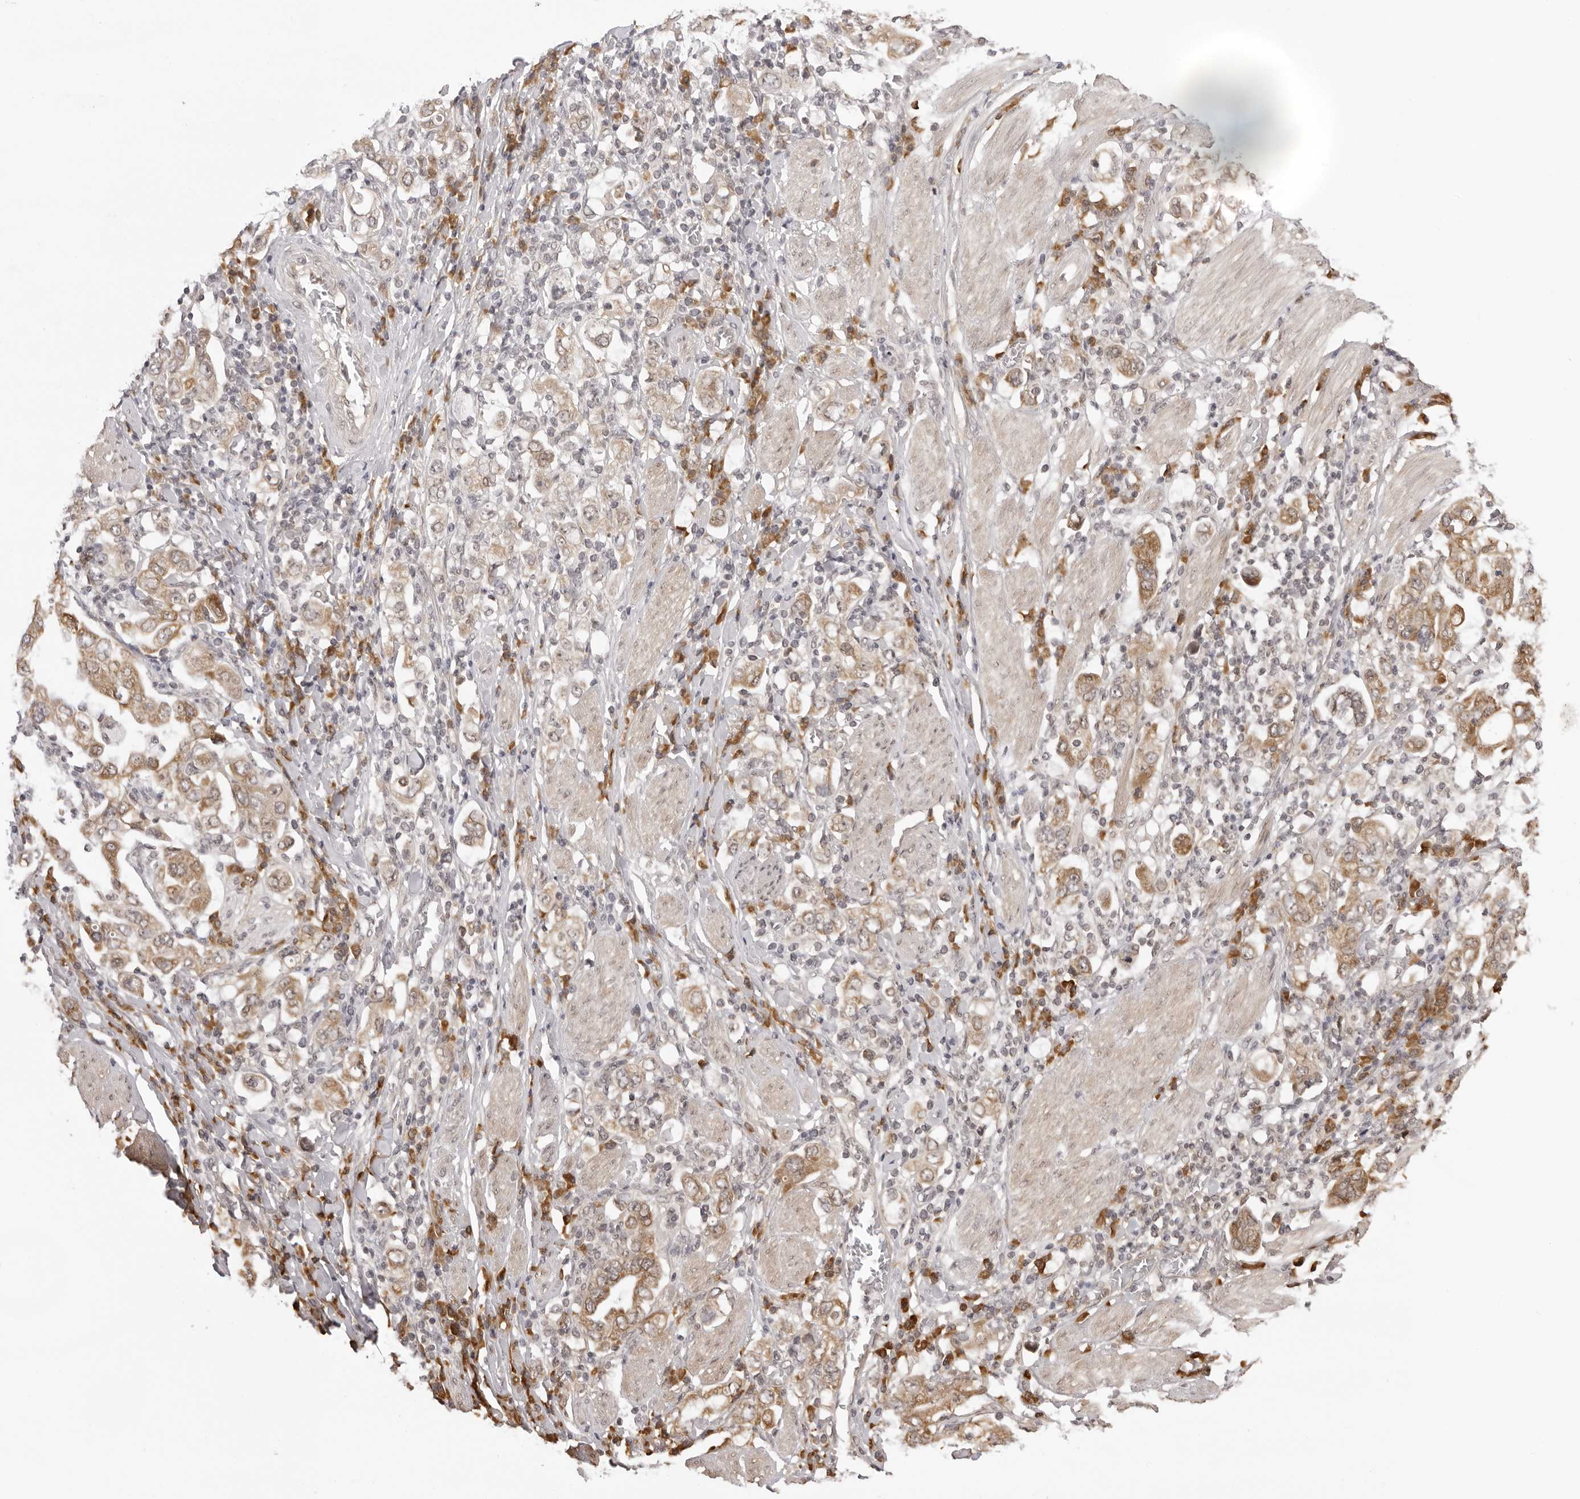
{"staining": {"intensity": "moderate", "quantity": ">75%", "location": "cytoplasmic/membranous"}, "tissue": "stomach cancer", "cell_type": "Tumor cells", "image_type": "cancer", "snomed": [{"axis": "morphology", "description": "Adenocarcinoma, NOS"}, {"axis": "topography", "description": "Stomach, upper"}], "caption": "Adenocarcinoma (stomach) stained with IHC demonstrates moderate cytoplasmic/membranous expression in approximately >75% of tumor cells.", "gene": "ZC3H11A", "patient": {"sex": "male", "age": 62}}